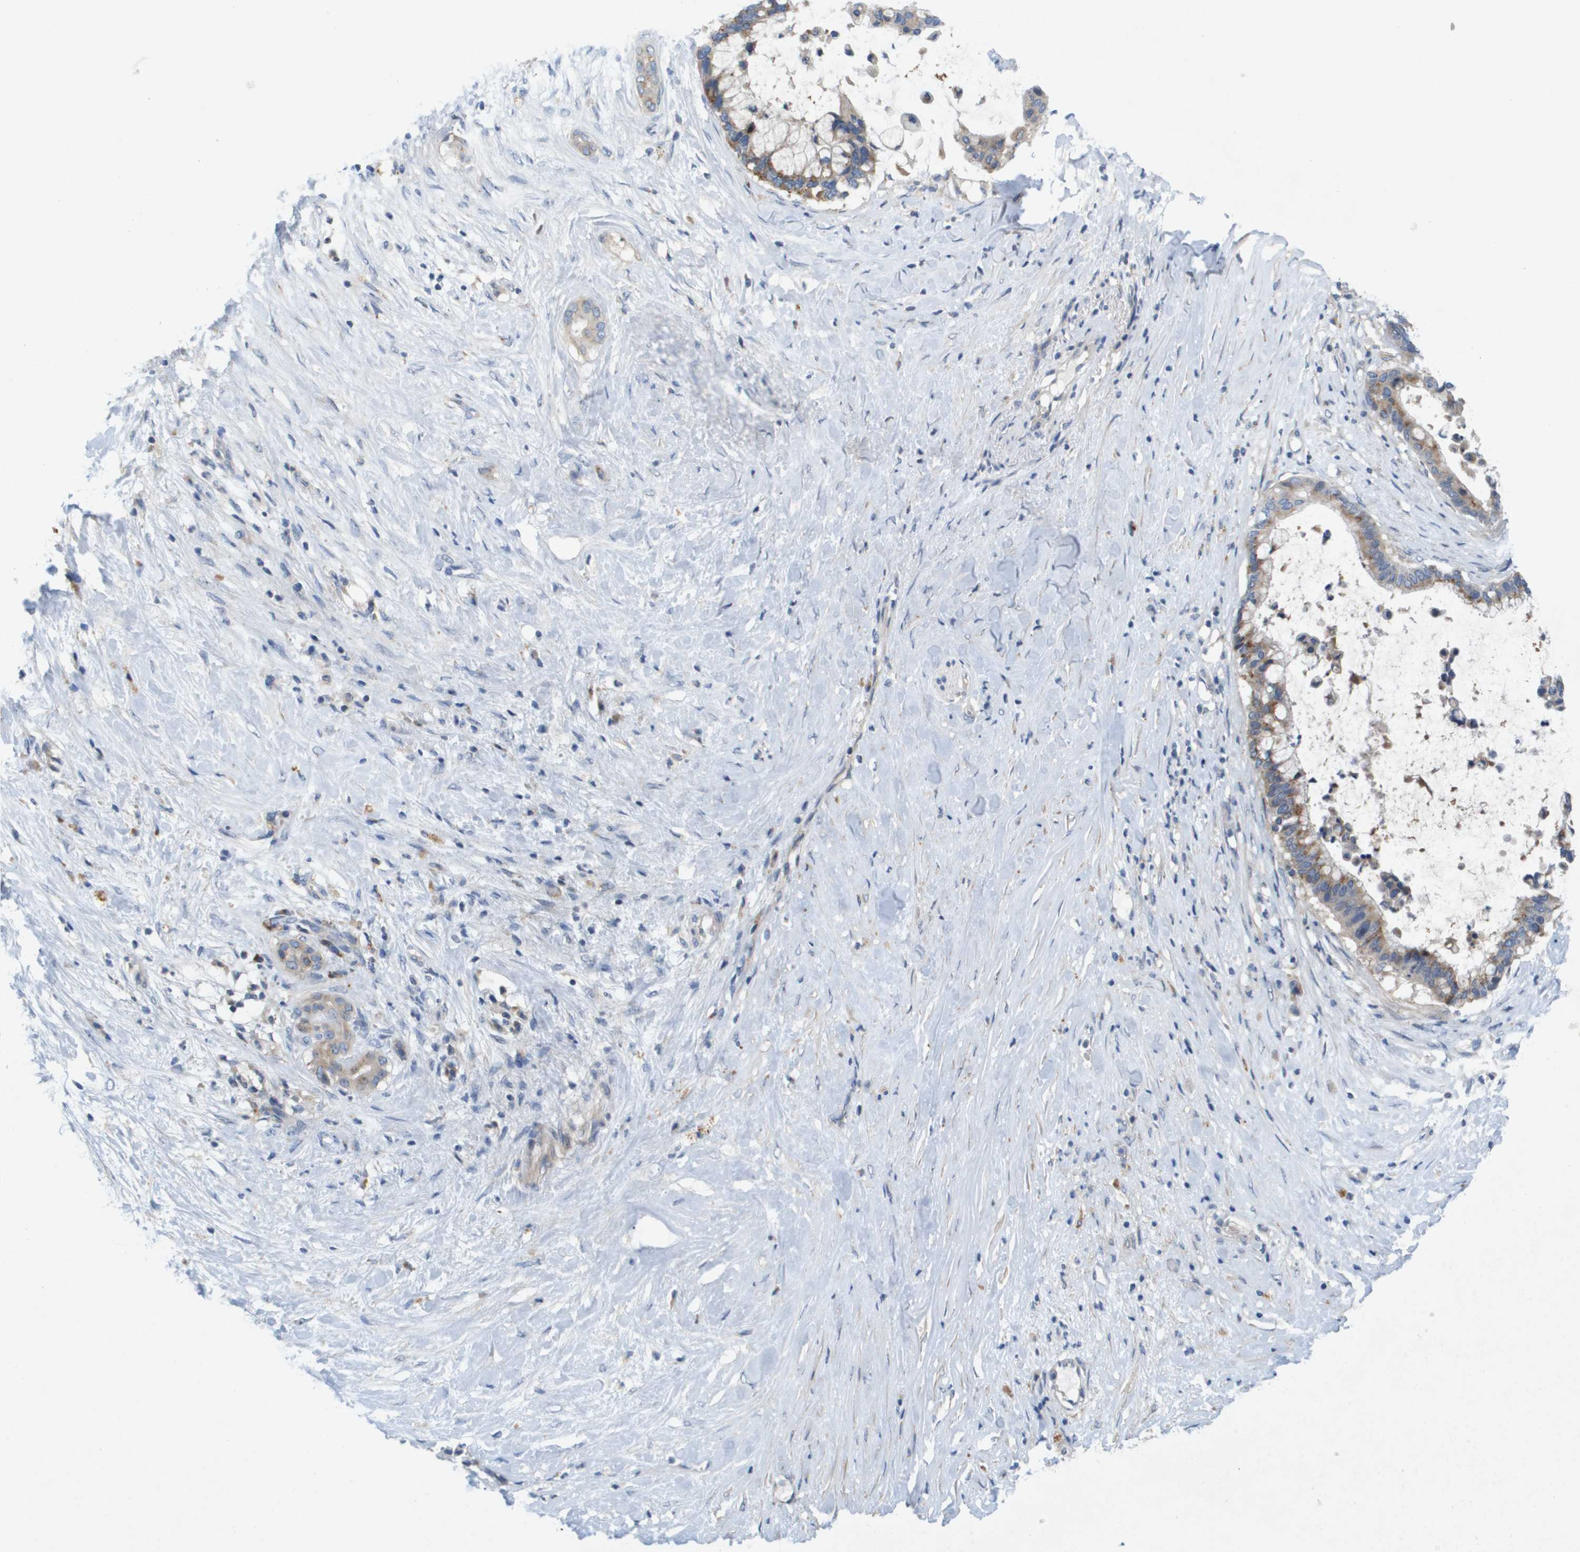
{"staining": {"intensity": "moderate", "quantity": "<25%", "location": "cytoplasmic/membranous"}, "tissue": "pancreatic cancer", "cell_type": "Tumor cells", "image_type": "cancer", "snomed": [{"axis": "morphology", "description": "Adenocarcinoma, NOS"}, {"axis": "topography", "description": "Pancreas"}], "caption": "A low amount of moderate cytoplasmic/membranous expression is seen in approximately <25% of tumor cells in pancreatic adenocarcinoma tissue.", "gene": "B3GNT5", "patient": {"sex": "male", "age": 41}}